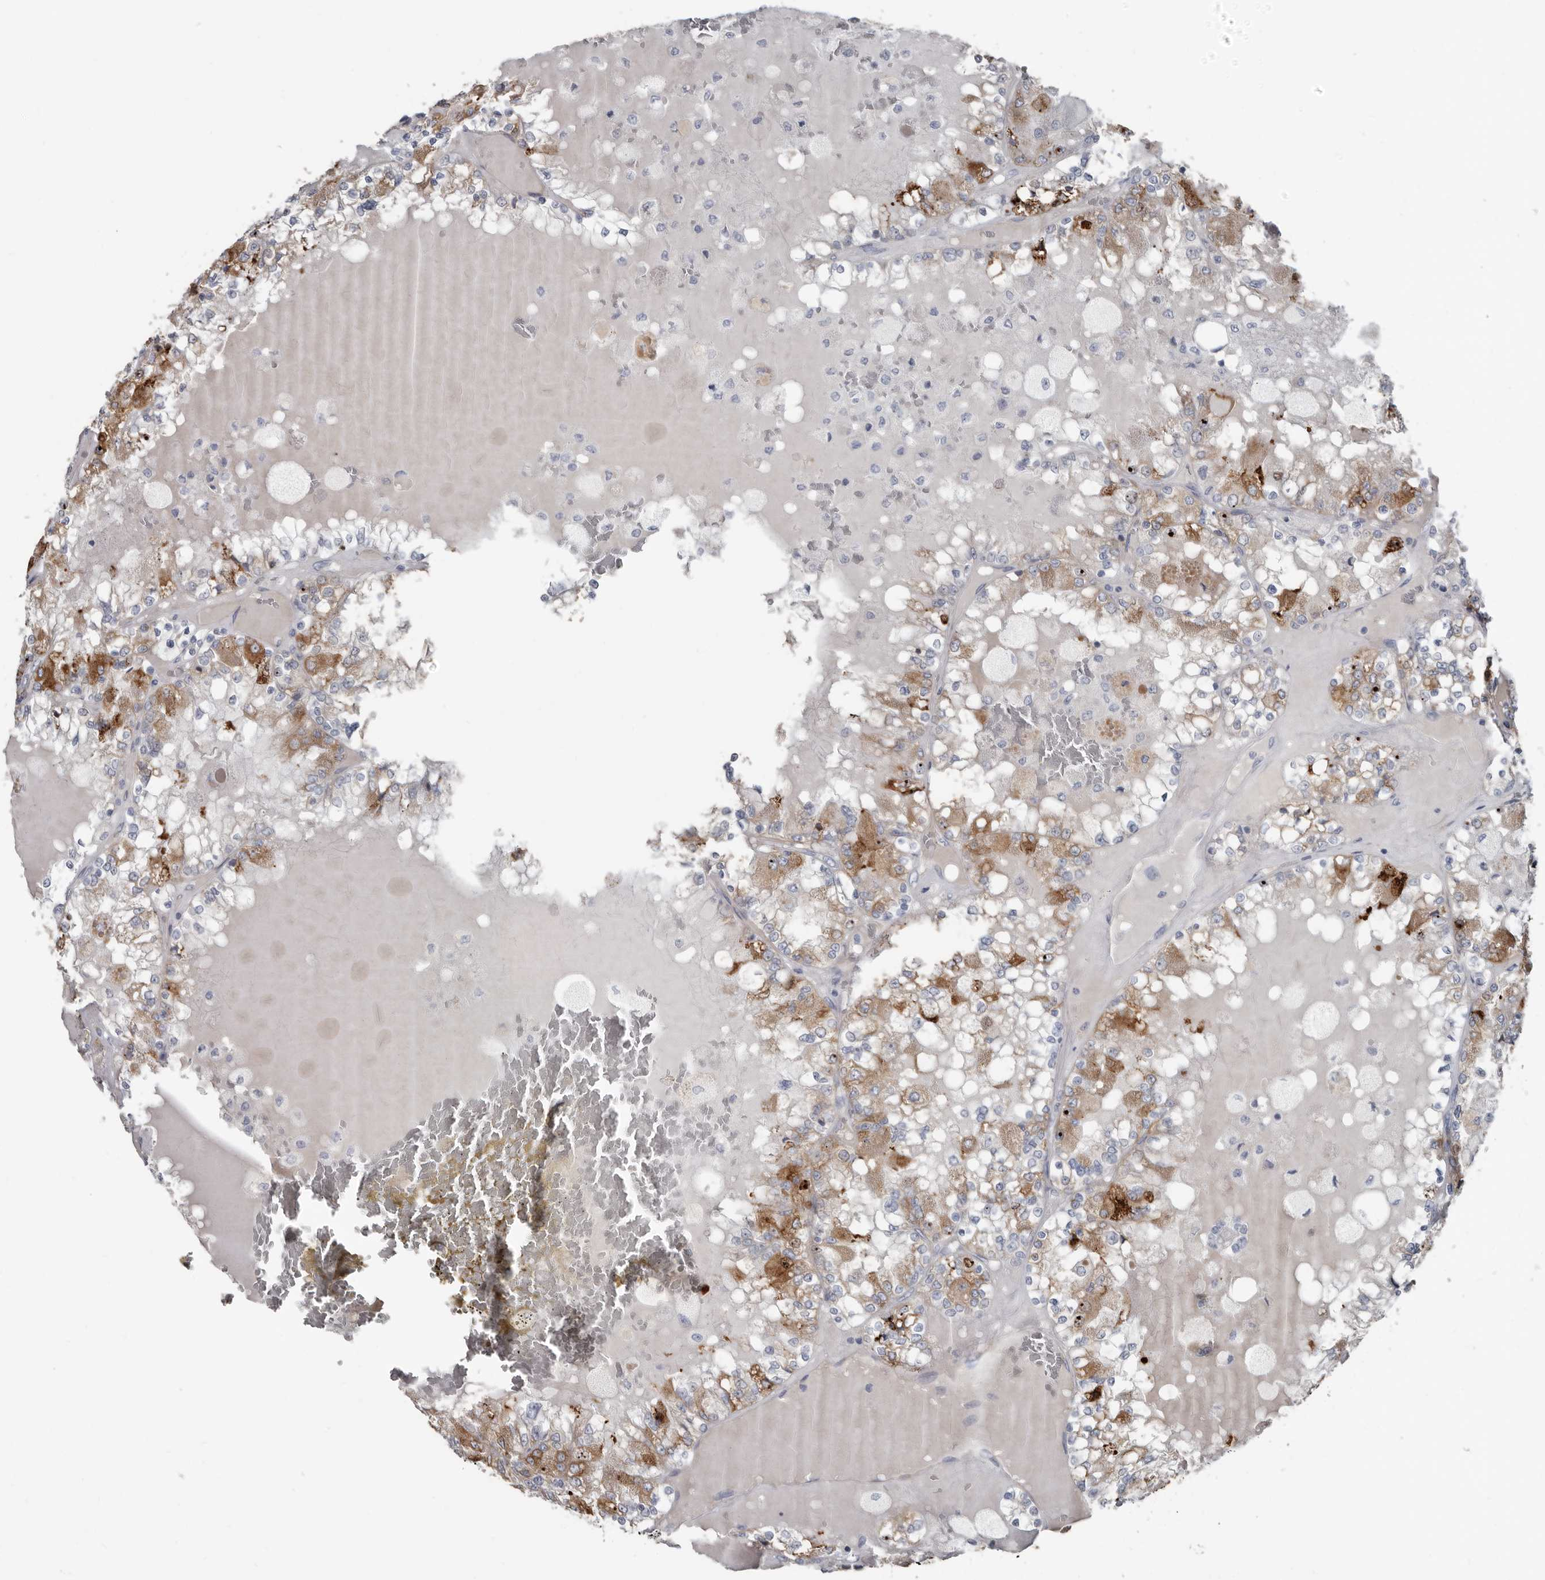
{"staining": {"intensity": "moderate", "quantity": "25%-75%", "location": "cytoplasmic/membranous"}, "tissue": "renal cancer", "cell_type": "Tumor cells", "image_type": "cancer", "snomed": [{"axis": "morphology", "description": "Adenocarcinoma, NOS"}, {"axis": "topography", "description": "Kidney"}], "caption": "Immunohistochemistry micrograph of renal cancer stained for a protein (brown), which displays medium levels of moderate cytoplasmic/membranous expression in about 25%-75% of tumor cells.", "gene": "ZNF114", "patient": {"sex": "female", "age": 56}}